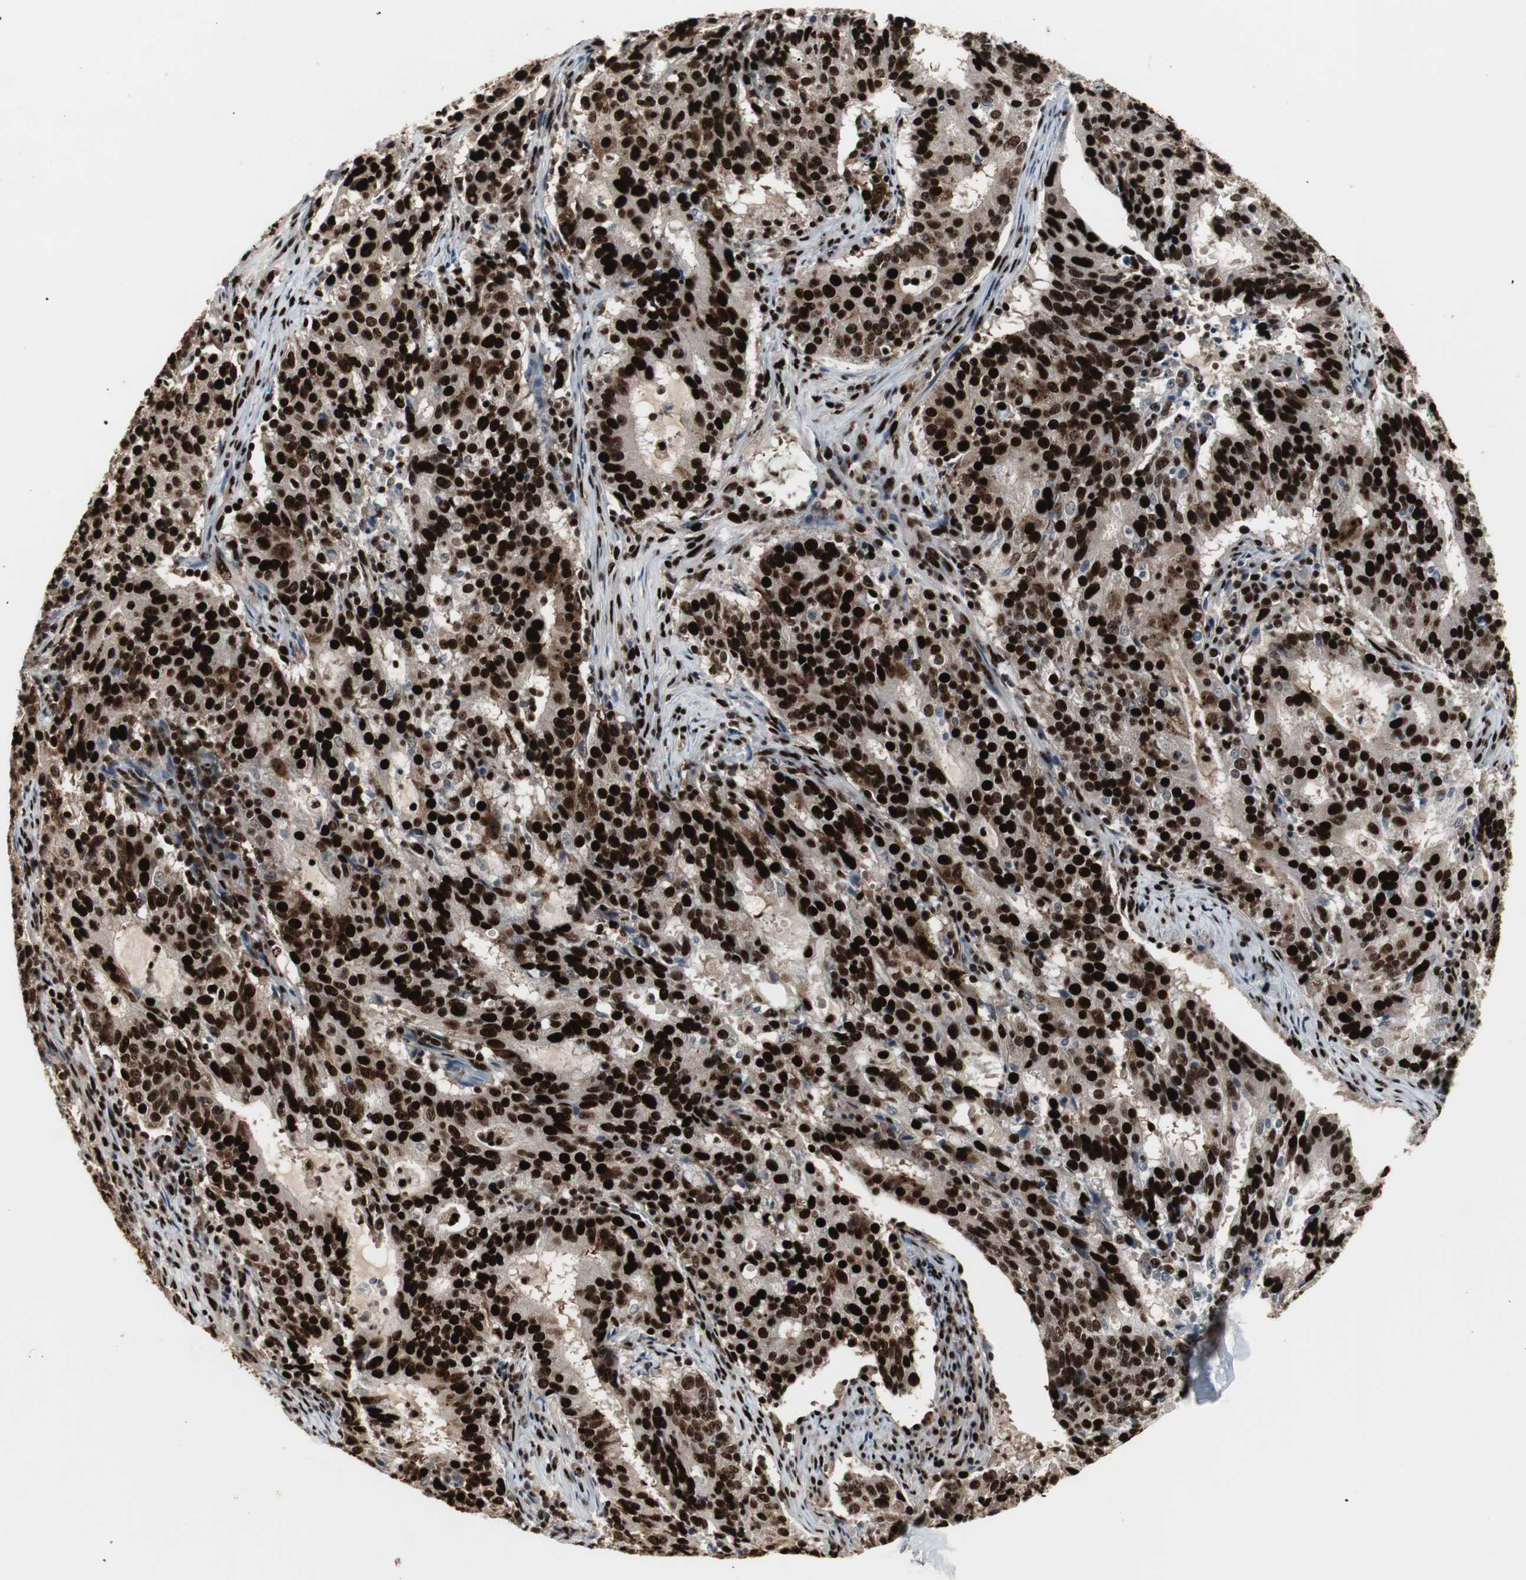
{"staining": {"intensity": "strong", "quantity": ">75%", "location": "cytoplasmic/membranous,nuclear"}, "tissue": "cervical cancer", "cell_type": "Tumor cells", "image_type": "cancer", "snomed": [{"axis": "morphology", "description": "Adenocarcinoma, NOS"}, {"axis": "topography", "description": "Cervix"}], "caption": "IHC staining of cervical cancer, which reveals high levels of strong cytoplasmic/membranous and nuclear staining in approximately >75% of tumor cells indicating strong cytoplasmic/membranous and nuclear protein positivity. The staining was performed using DAB (3,3'-diaminobenzidine) (brown) for protein detection and nuclei were counterstained in hematoxylin (blue).", "gene": "GRK2", "patient": {"sex": "female", "age": 44}}